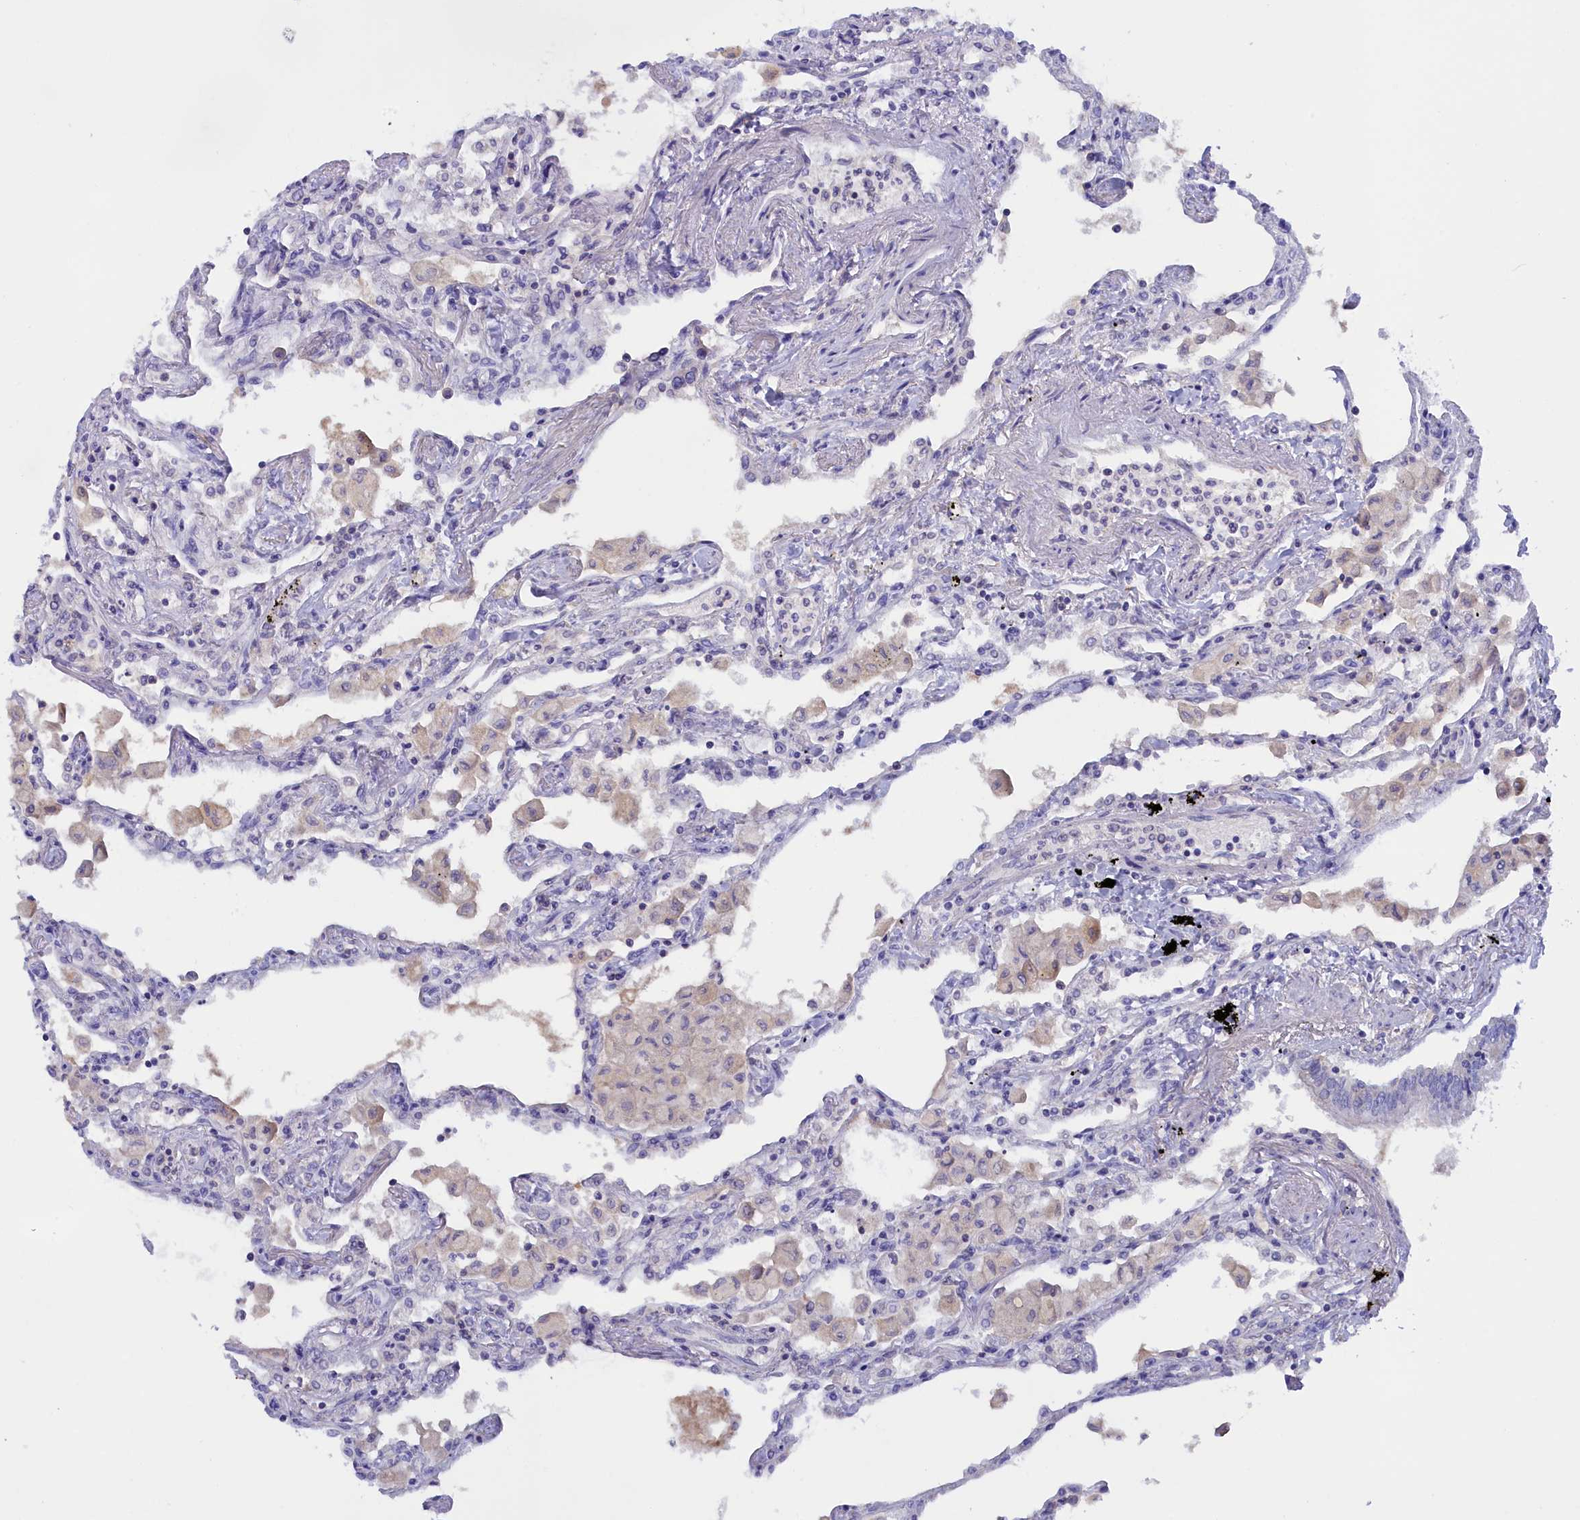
{"staining": {"intensity": "negative", "quantity": "none", "location": "none"}, "tissue": "lung", "cell_type": "Alveolar cells", "image_type": "normal", "snomed": [{"axis": "morphology", "description": "Normal tissue, NOS"}, {"axis": "topography", "description": "Bronchus"}, {"axis": "topography", "description": "Lung"}], "caption": "Immunohistochemistry (IHC) image of benign lung: human lung stained with DAB demonstrates no significant protein staining in alveolar cells.", "gene": "ADGRA1", "patient": {"sex": "female", "age": 49}}